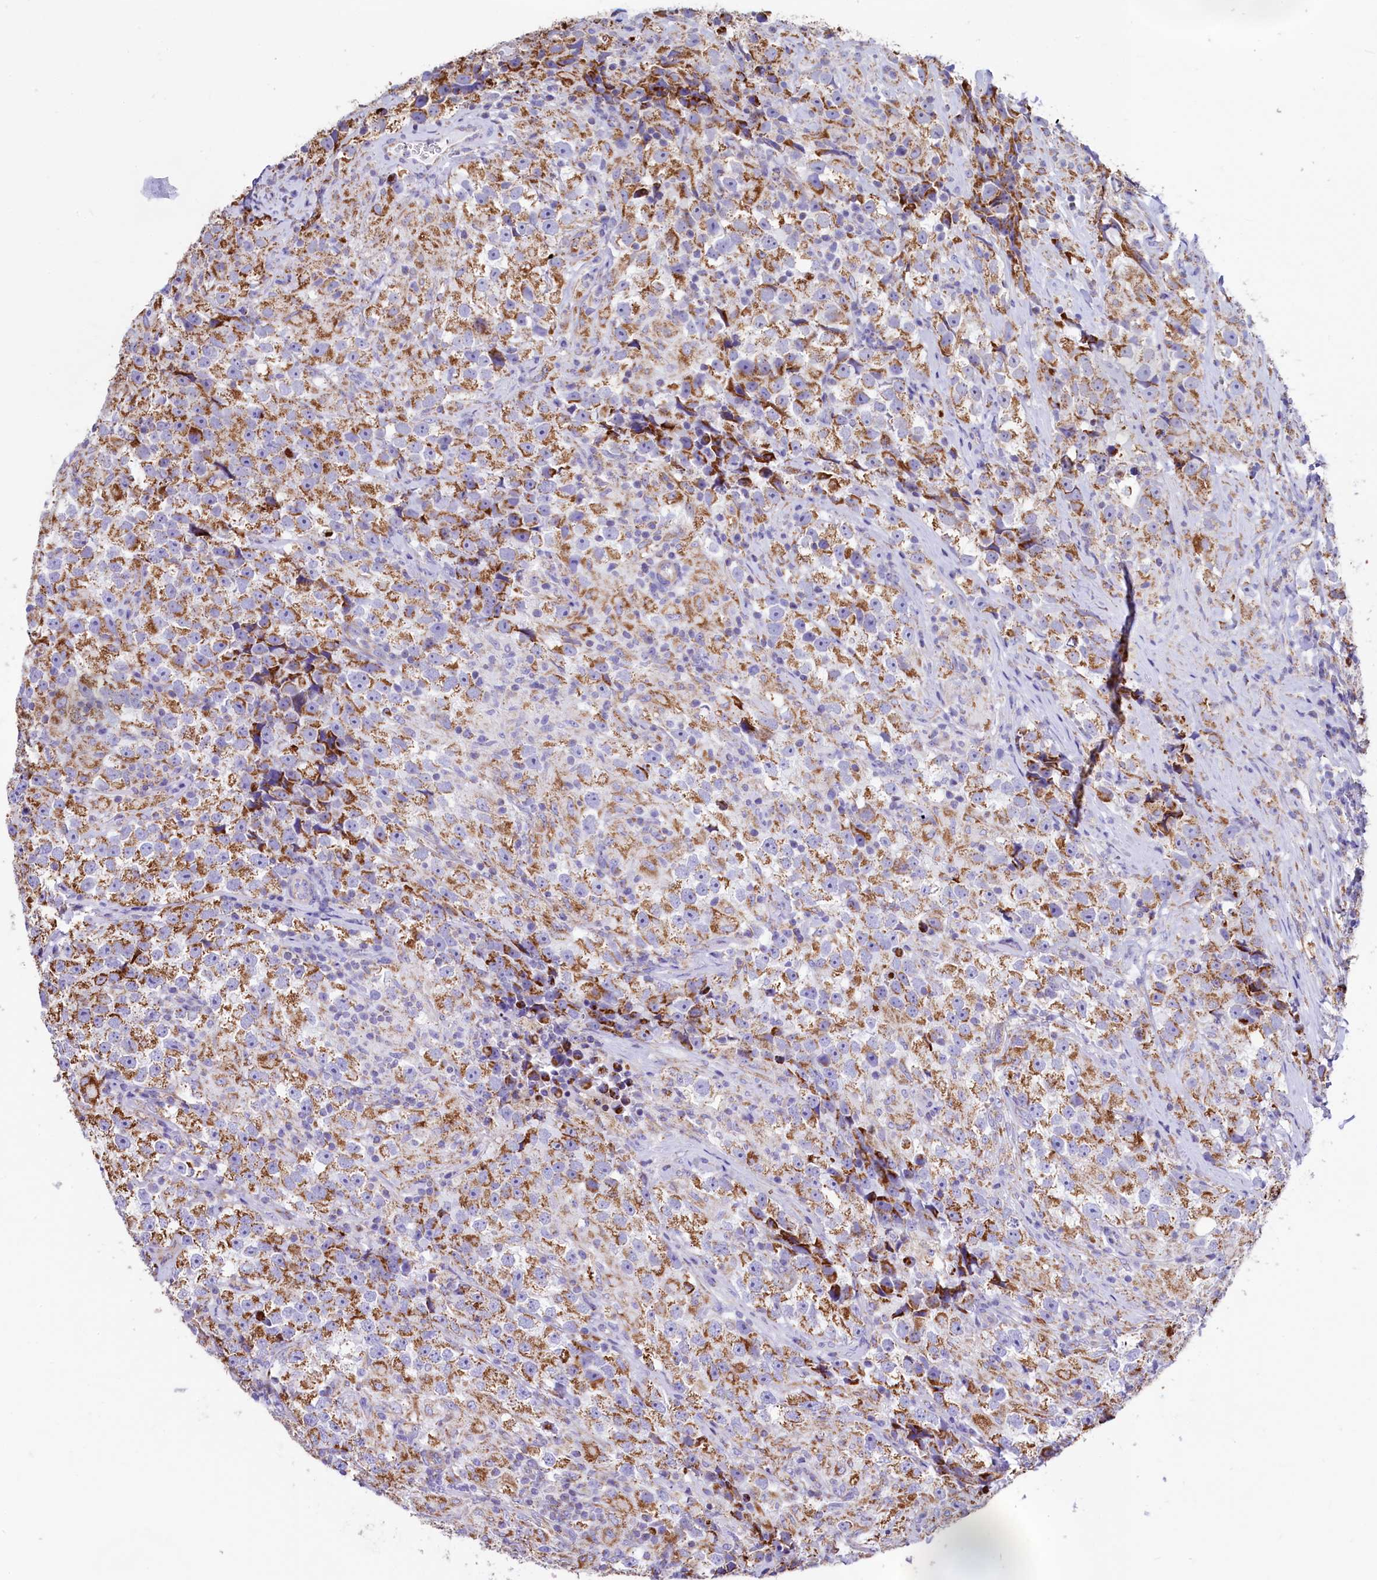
{"staining": {"intensity": "moderate", "quantity": ">75%", "location": "cytoplasmic/membranous"}, "tissue": "testis cancer", "cell_type": "Tumor cells", "image_type": "cancer", "snomed": [{"axis": "morphology", "description": "Seminoma, NOS"}, {"axis": "topography", "description": "Testis"}], "caption": "An IHC photomicrograph of neoplastic tissue is shown. Protein staining in brown labels moderate cytoplasmic/membranous positivity in testis cancer (seminoma) within tumor cells.", "gene": "VWCE", "patient": {"sex": "male", "age": 46}}